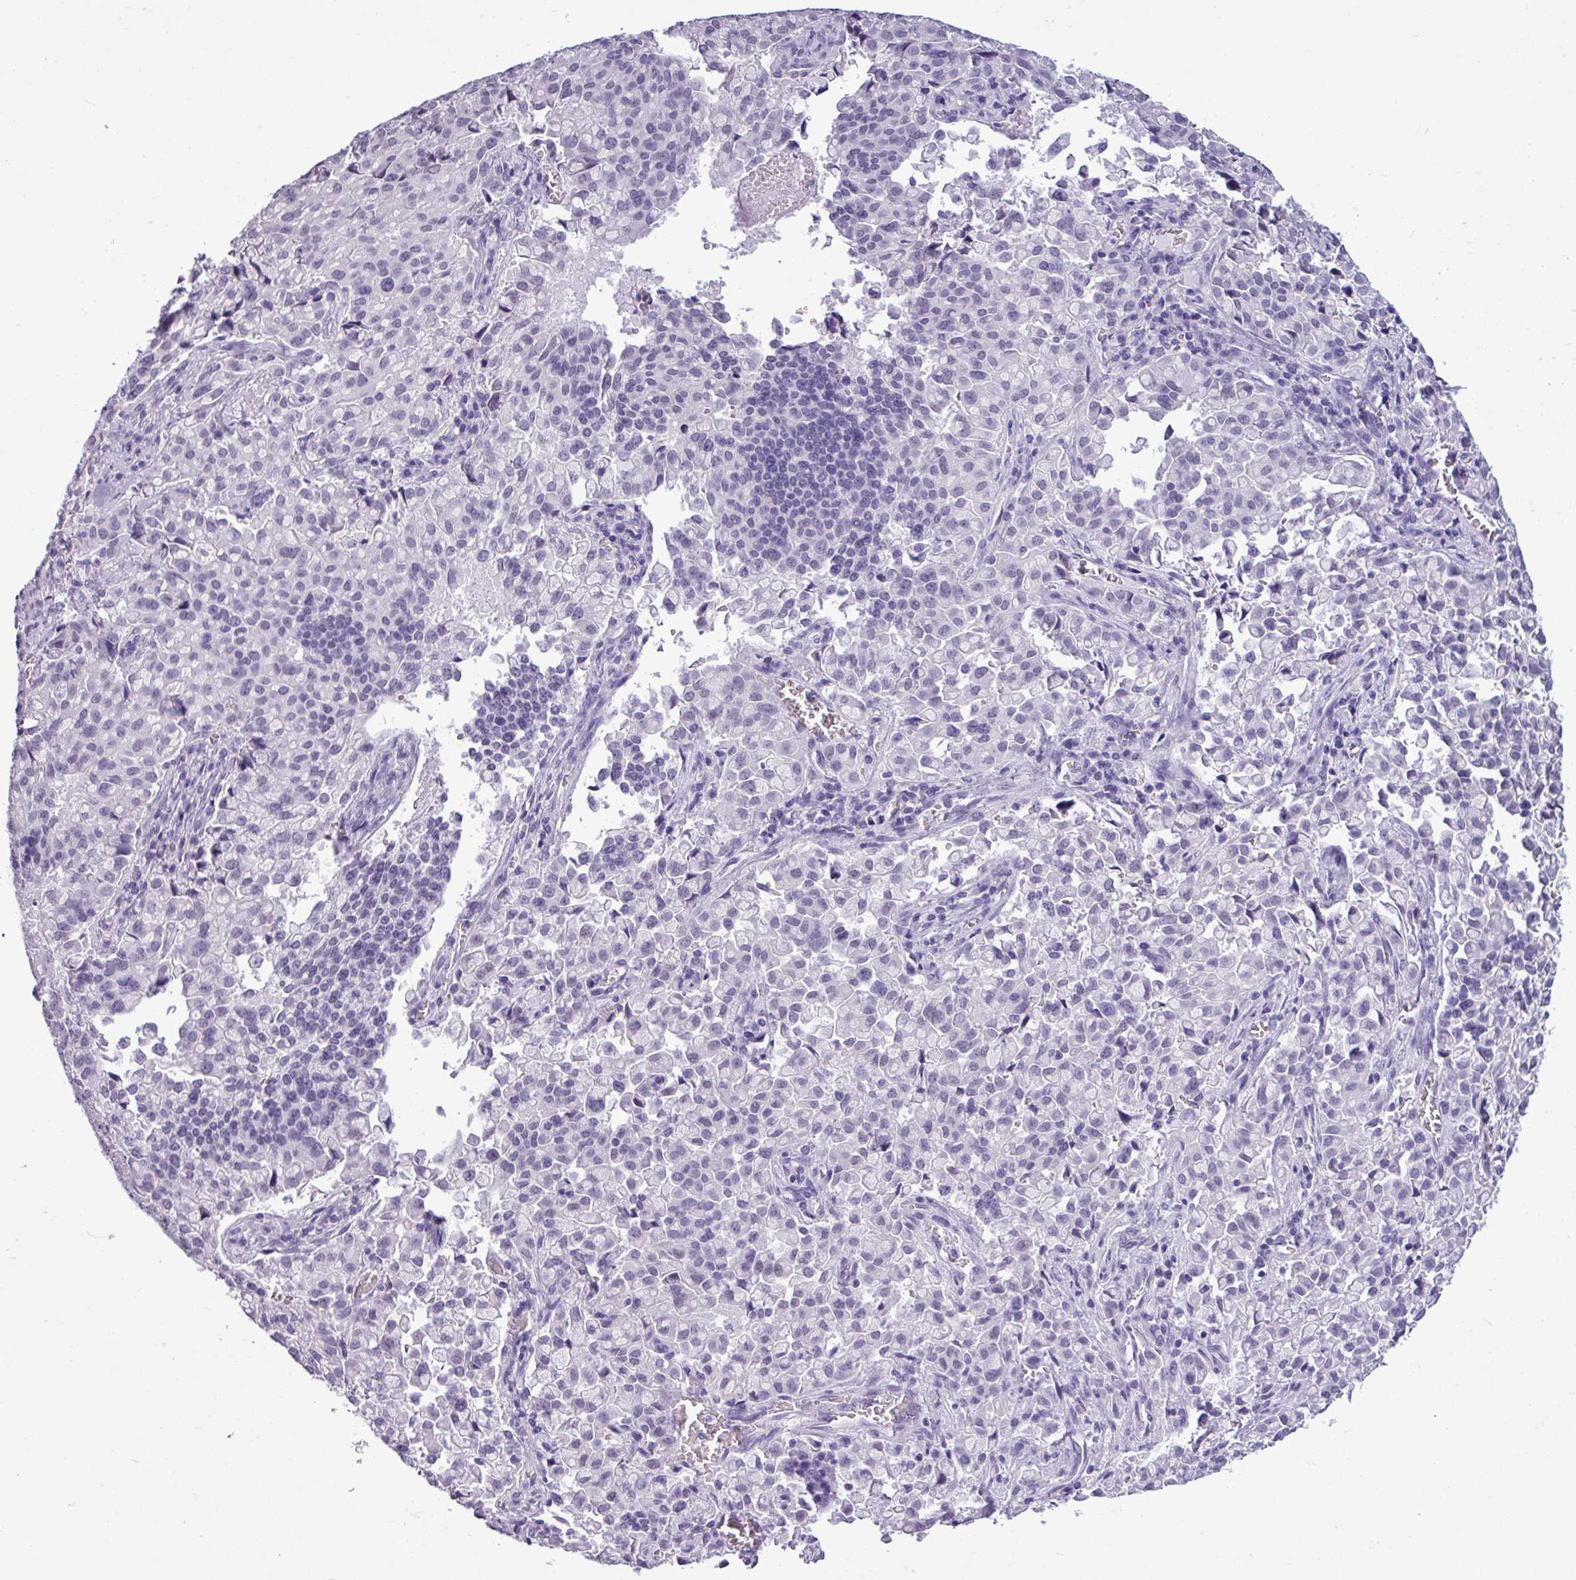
{"staining": {"intensity": "negative", "quantity": "none", "location": "none"}, "tissue": "pancreatic cancer", "cell_type": "Tumor cells", "image_type": "cancer", "snomed": [{"axis": "morphology", "description": "Adenocarcinoma, NOS"}, {"axis": "topography", "description": "Pancreas"}], "caption": "A high-resolution histopathology image shows immunohistochemistry (IHC) staining of pancreatic adenocarcinoma, which reveals no significant expression in tumor cells. (IHC, brightfield microscopy, high magnification).", "gene": "SRGAP1", "patient": {"sex": "male", "age": 65}}